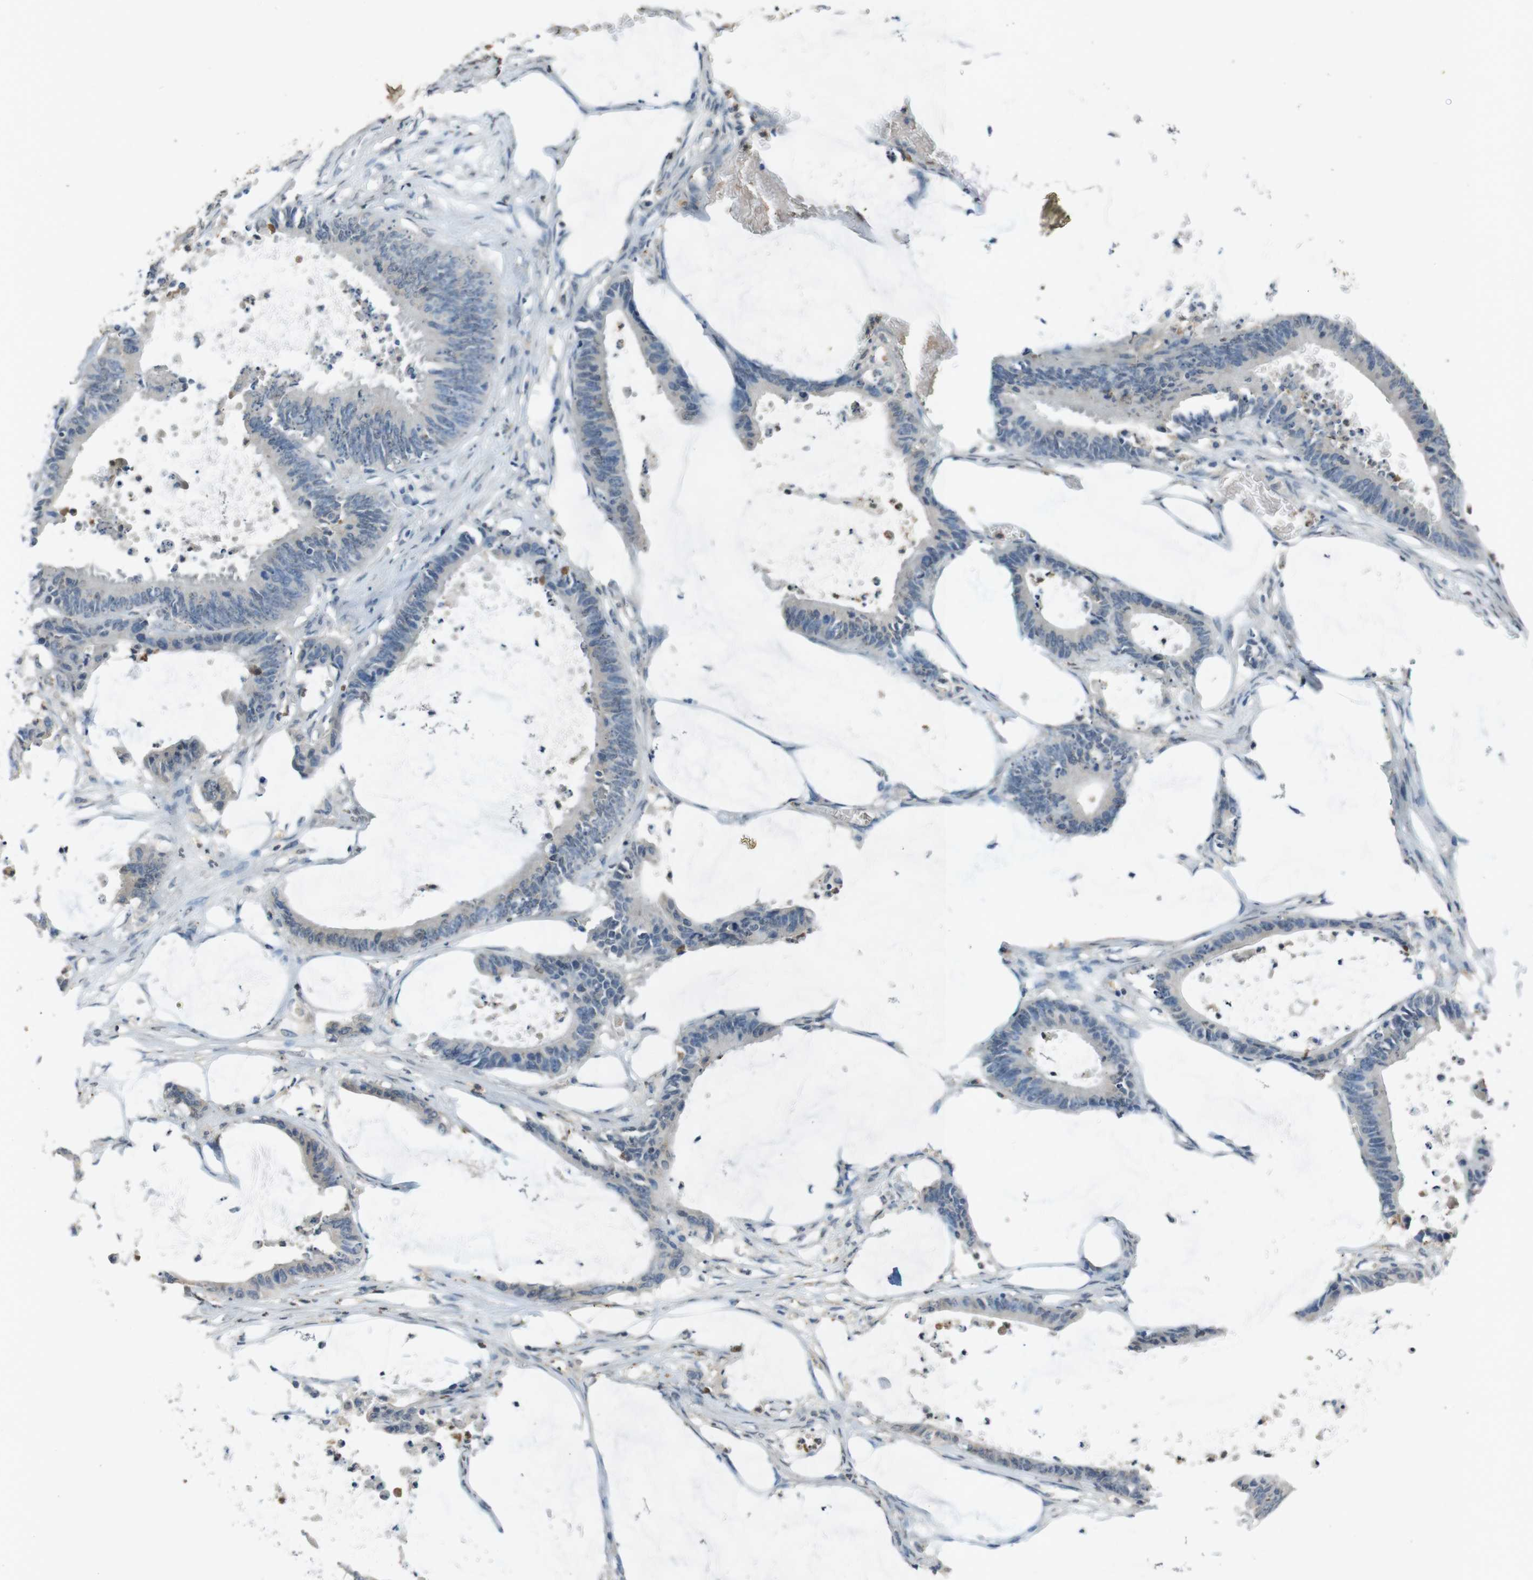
{"staining": {"intensity": "negative", "quantity": "none", "location": "none"}, "tissue": "colorectal cancer", "cell_type": "Tumor cells", "image_type": "cancer", "snomed": [{"axis": "morphology", "description": "Adenocarcinoma, NOS"}, {"axis": "topography", "description": "Rectum"}], "caption": "Image shows no significant protein expression in tumor cells of colorectal cancer (adenocarcinoma).", "gene": "STBD1", "patient": {"sex": "female", "age": 66}}